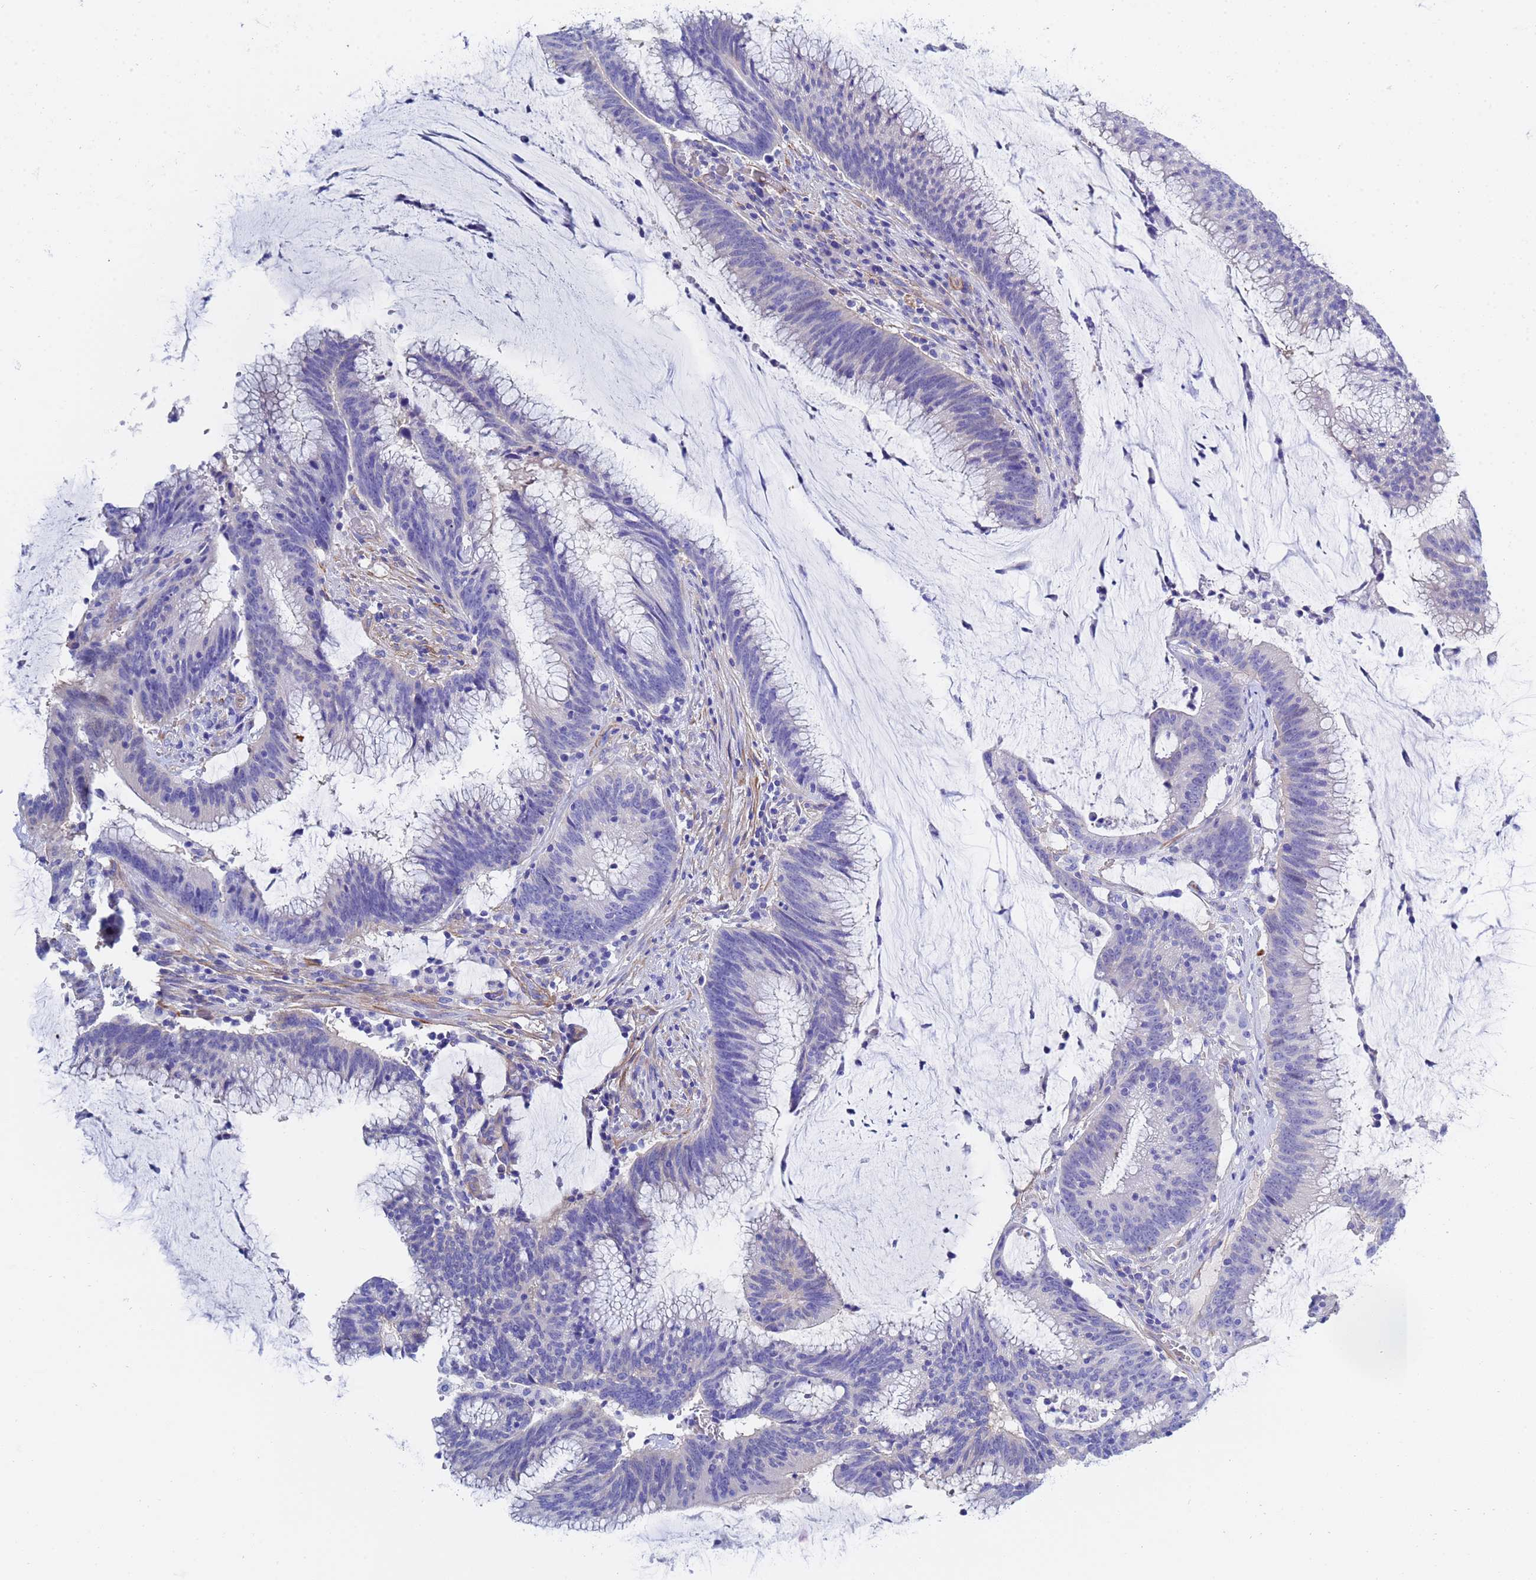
{"staining": {"intensity": "negative", "quantity": "none", "location": "none"}, "tissue": "colorectal cancer", "cell_type": "Tumor cells", "image_type": "cancer", "snomed": [{"axis": "morphology", "description": "Adenocarcinoma, NOS"}, {"axis": "topography", "description": "Rectum"}], "caption": "An IHC image of colorectal cancer (adenocarcinoma) is shown. There is no staining in tumor cells of colorectal cancer (adenocarcinoma).", "gene": "CST4", "patient": {"sex": "female", "age": 77}}